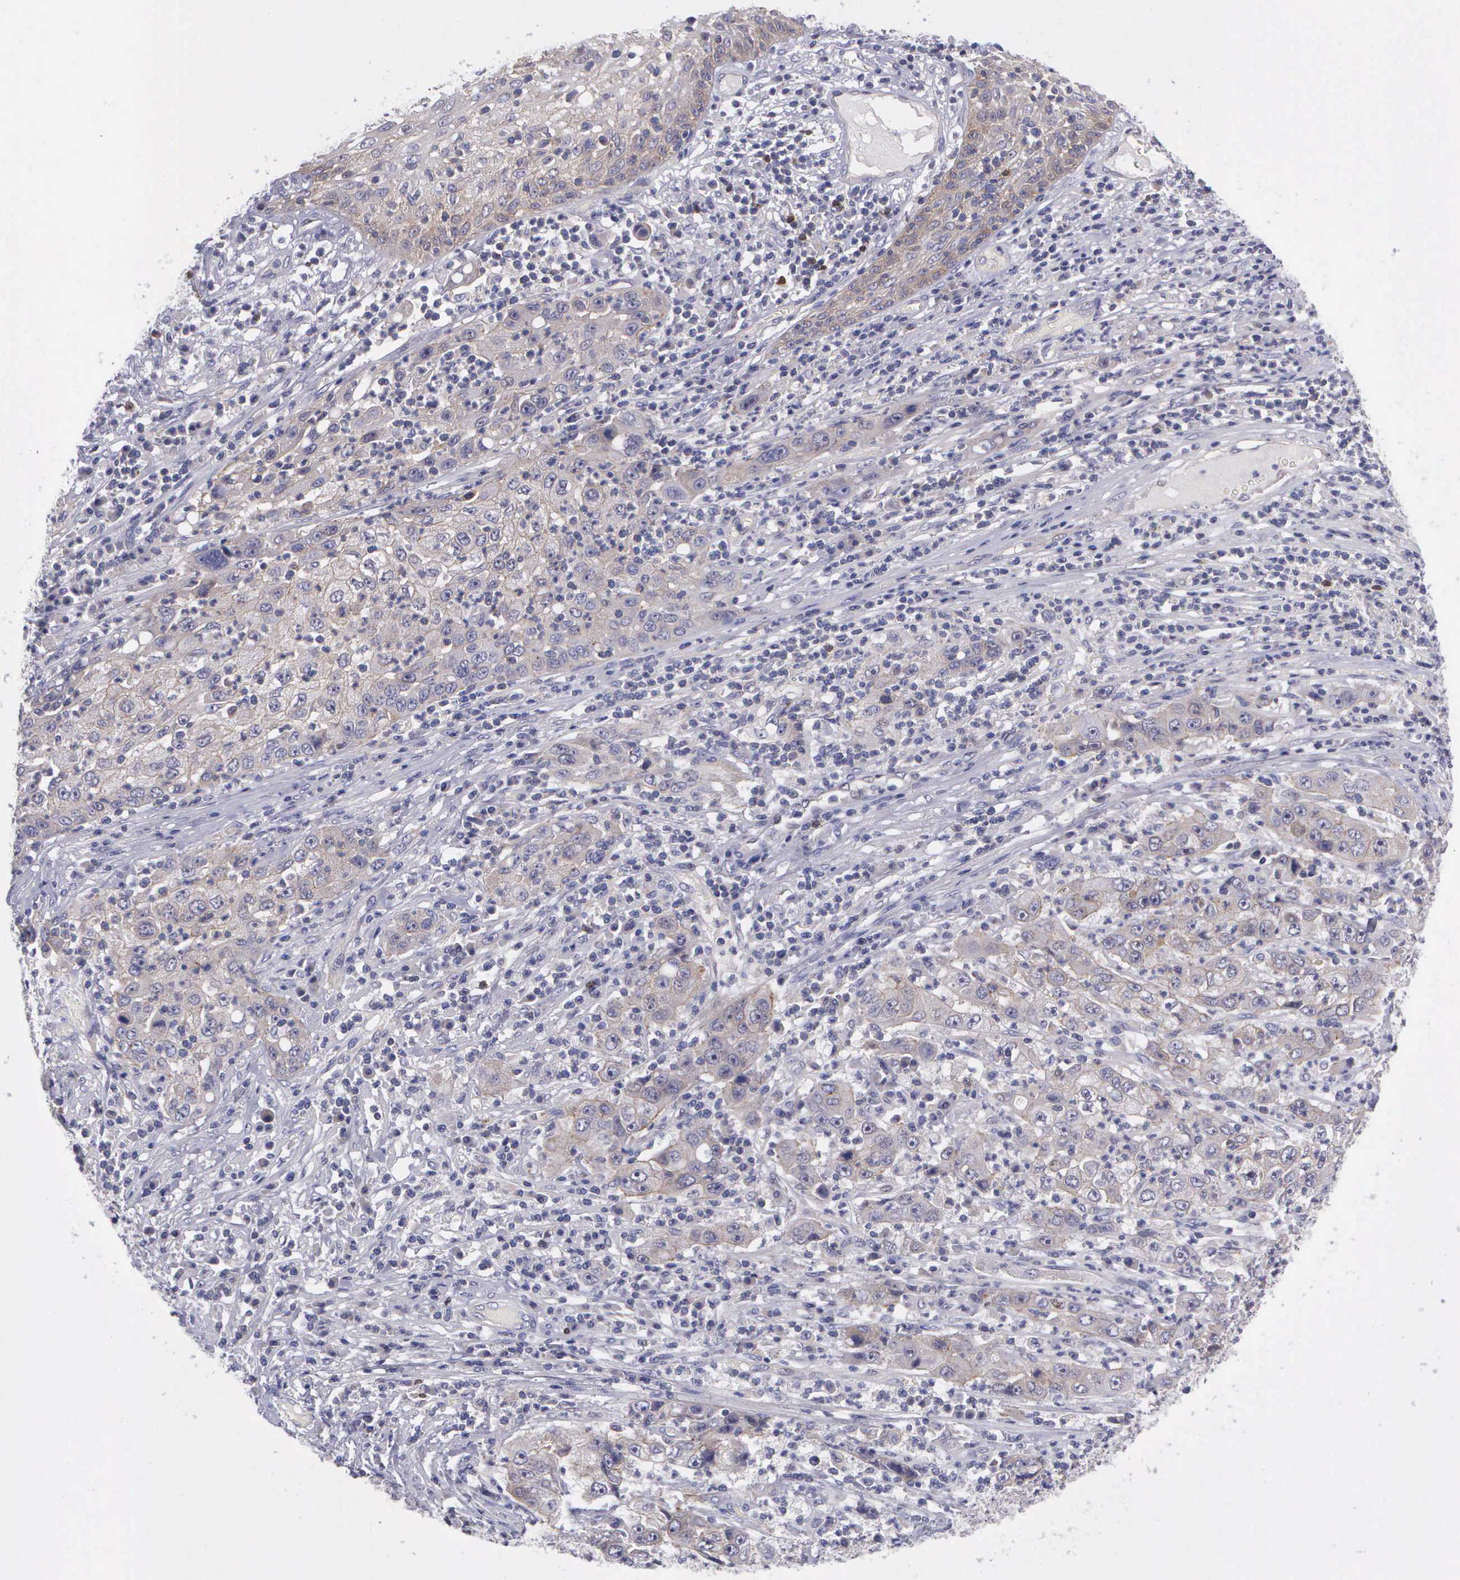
{"staining": {"intensity": "weak", "quantity": "<25%", "location": "cytoplasmic/membranous"}, "tissue": "cervical cancer", "cell_type": "Tumor cells", "image_type": "cancer", "snomed": [{"axis": "morphology", "description": "Squamous cell carcinoma, NOS"}, {"axis": "topography", "description": "Cervix"}], "caption": "An image of cervical squamous cell carcinoma stained for a protein shows no brown staining in tumor cells. Nuclei are stained in blue.", "gene": "MICAL3", "patient": {"sex": "female", "age": 36}}